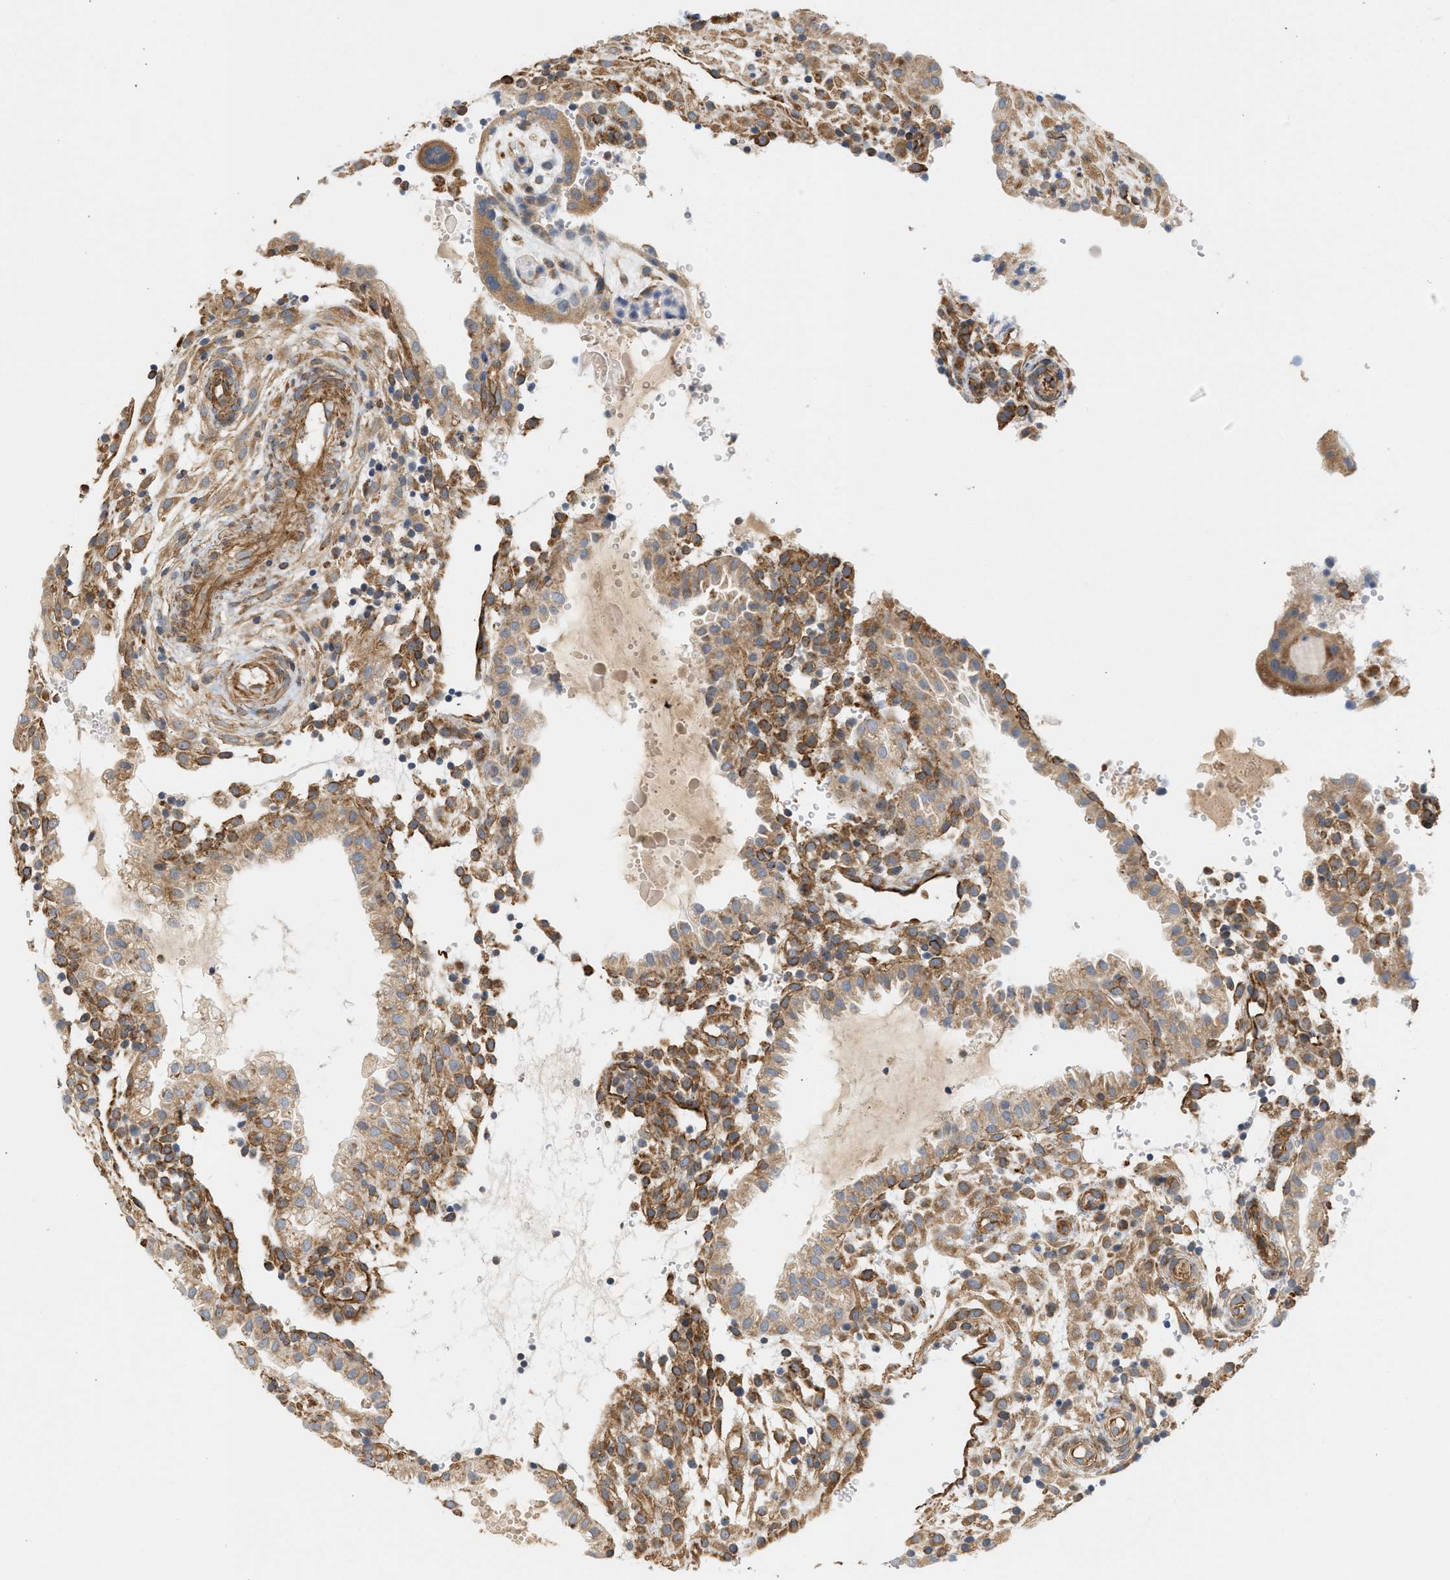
{"staining": {"intensity": "moderate", "quantity": ">75%", "location": "cytoplasmic/membranous"}, "tissue": "placenta", "cell_type": "Trophoblastic cells", "image_type": "normal", "snomed": [{"axis": "morphology", "description": "Normal tissue, NOS"}, {"axis": "topography", "description": "Placenta"}], "caption": "Protein staining displays moderate cytoplasmic/membranous staining in about >75% of trophoblastic cells in normal placenta.", "gene": "SVOP", "patient": {"sex": "female", "age": 18}}